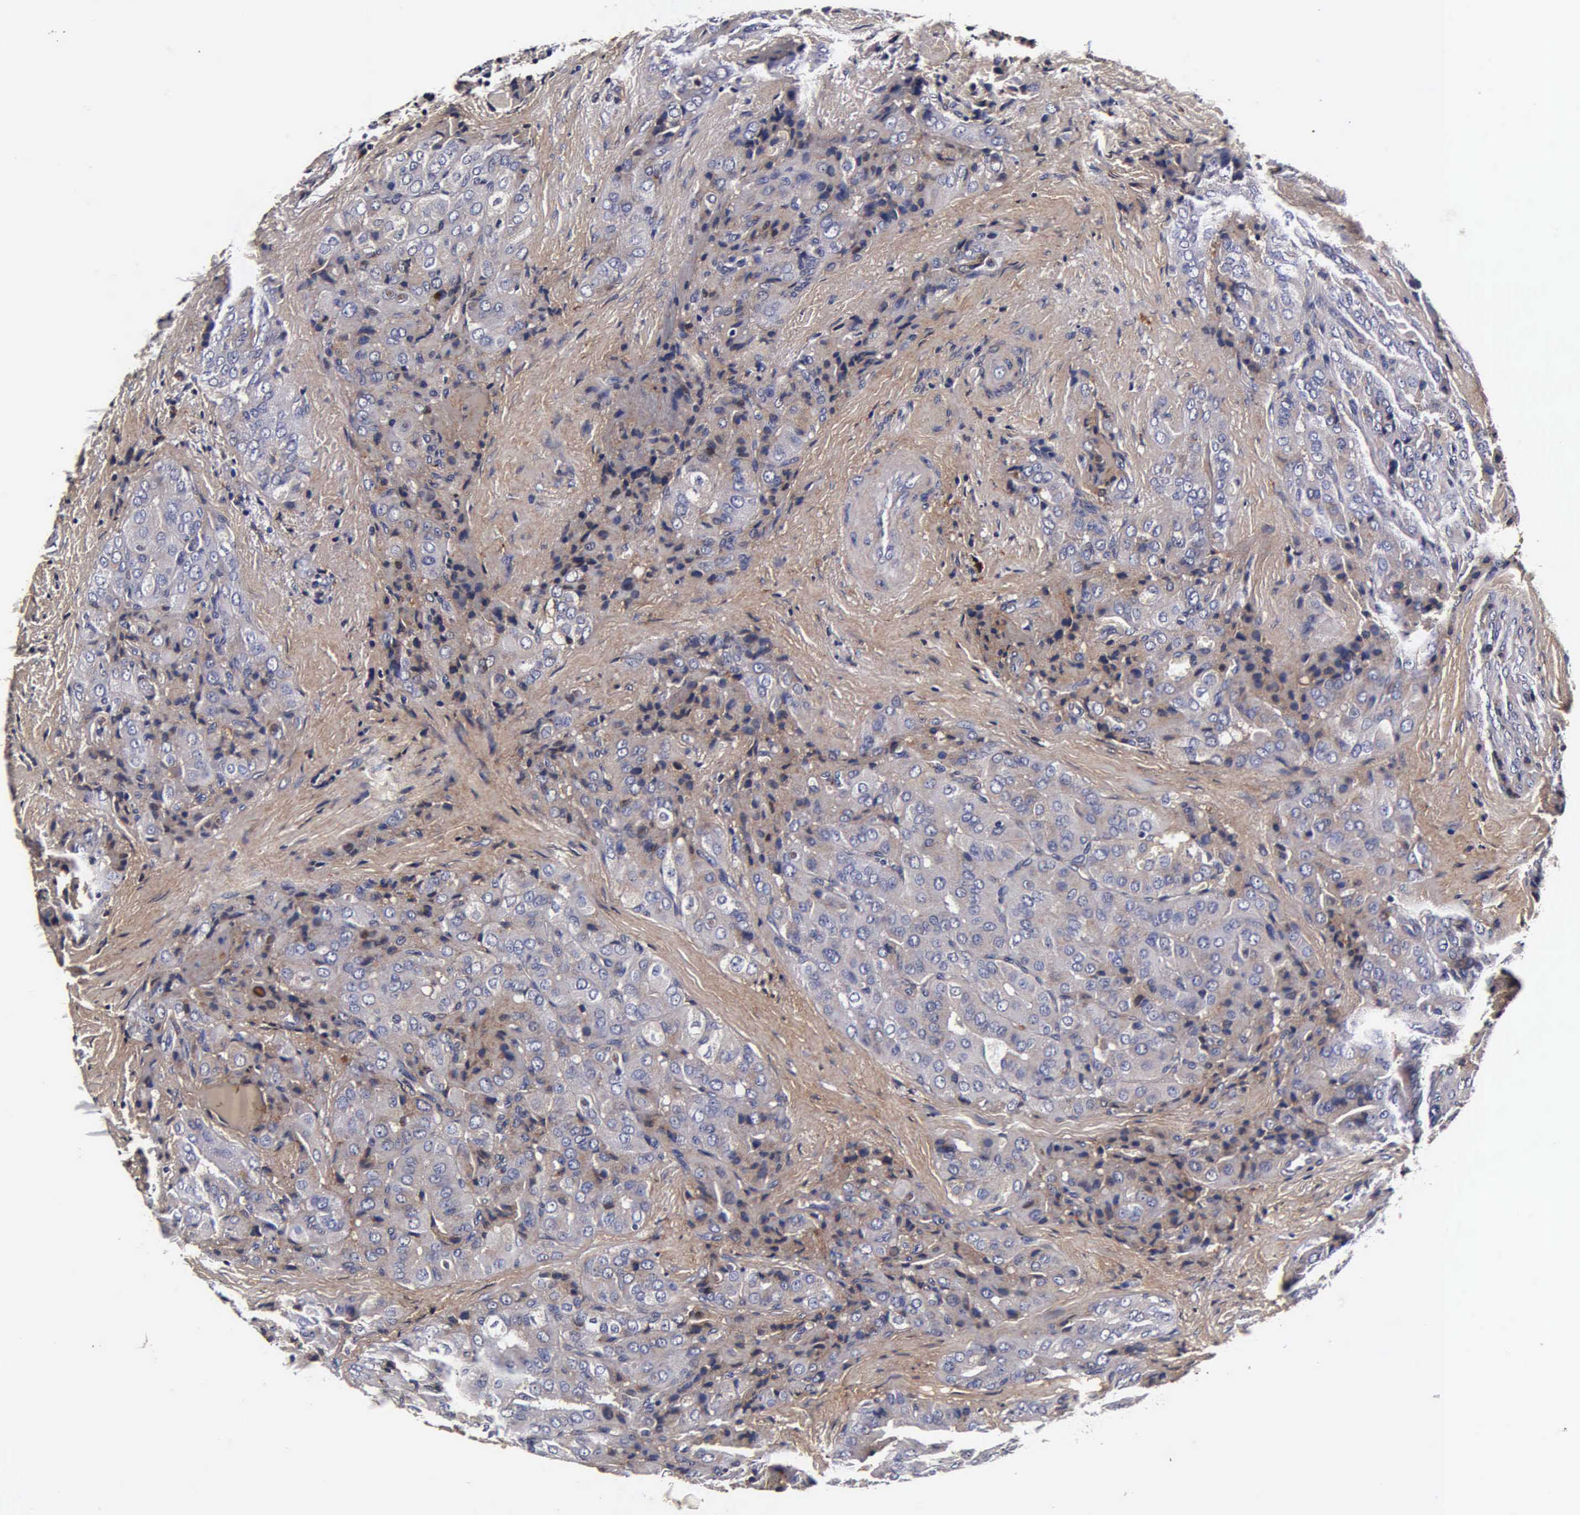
{"staining": {"intensity": "weak", "quantity": ">75%", "location": "cytoplasmic/membranous"}, "tissue": "thyroid cancer", "cell_type": "Tumor cells", "image_type": "cancer", "snomed": [{"axis": "morphology", "description": "Papillary adenocarcinoma, NOS"}, {"axis": "topography", "description": "Thyroid gland"}], "caption": "There is low levels of weak cytoplasmic/membranous expression in tumor cells of thyroid cancer, as demonstrated by immunohistochemical staining (brown color).", "gene": "CST3", "patient": {"sex": "female", "age": 71}}